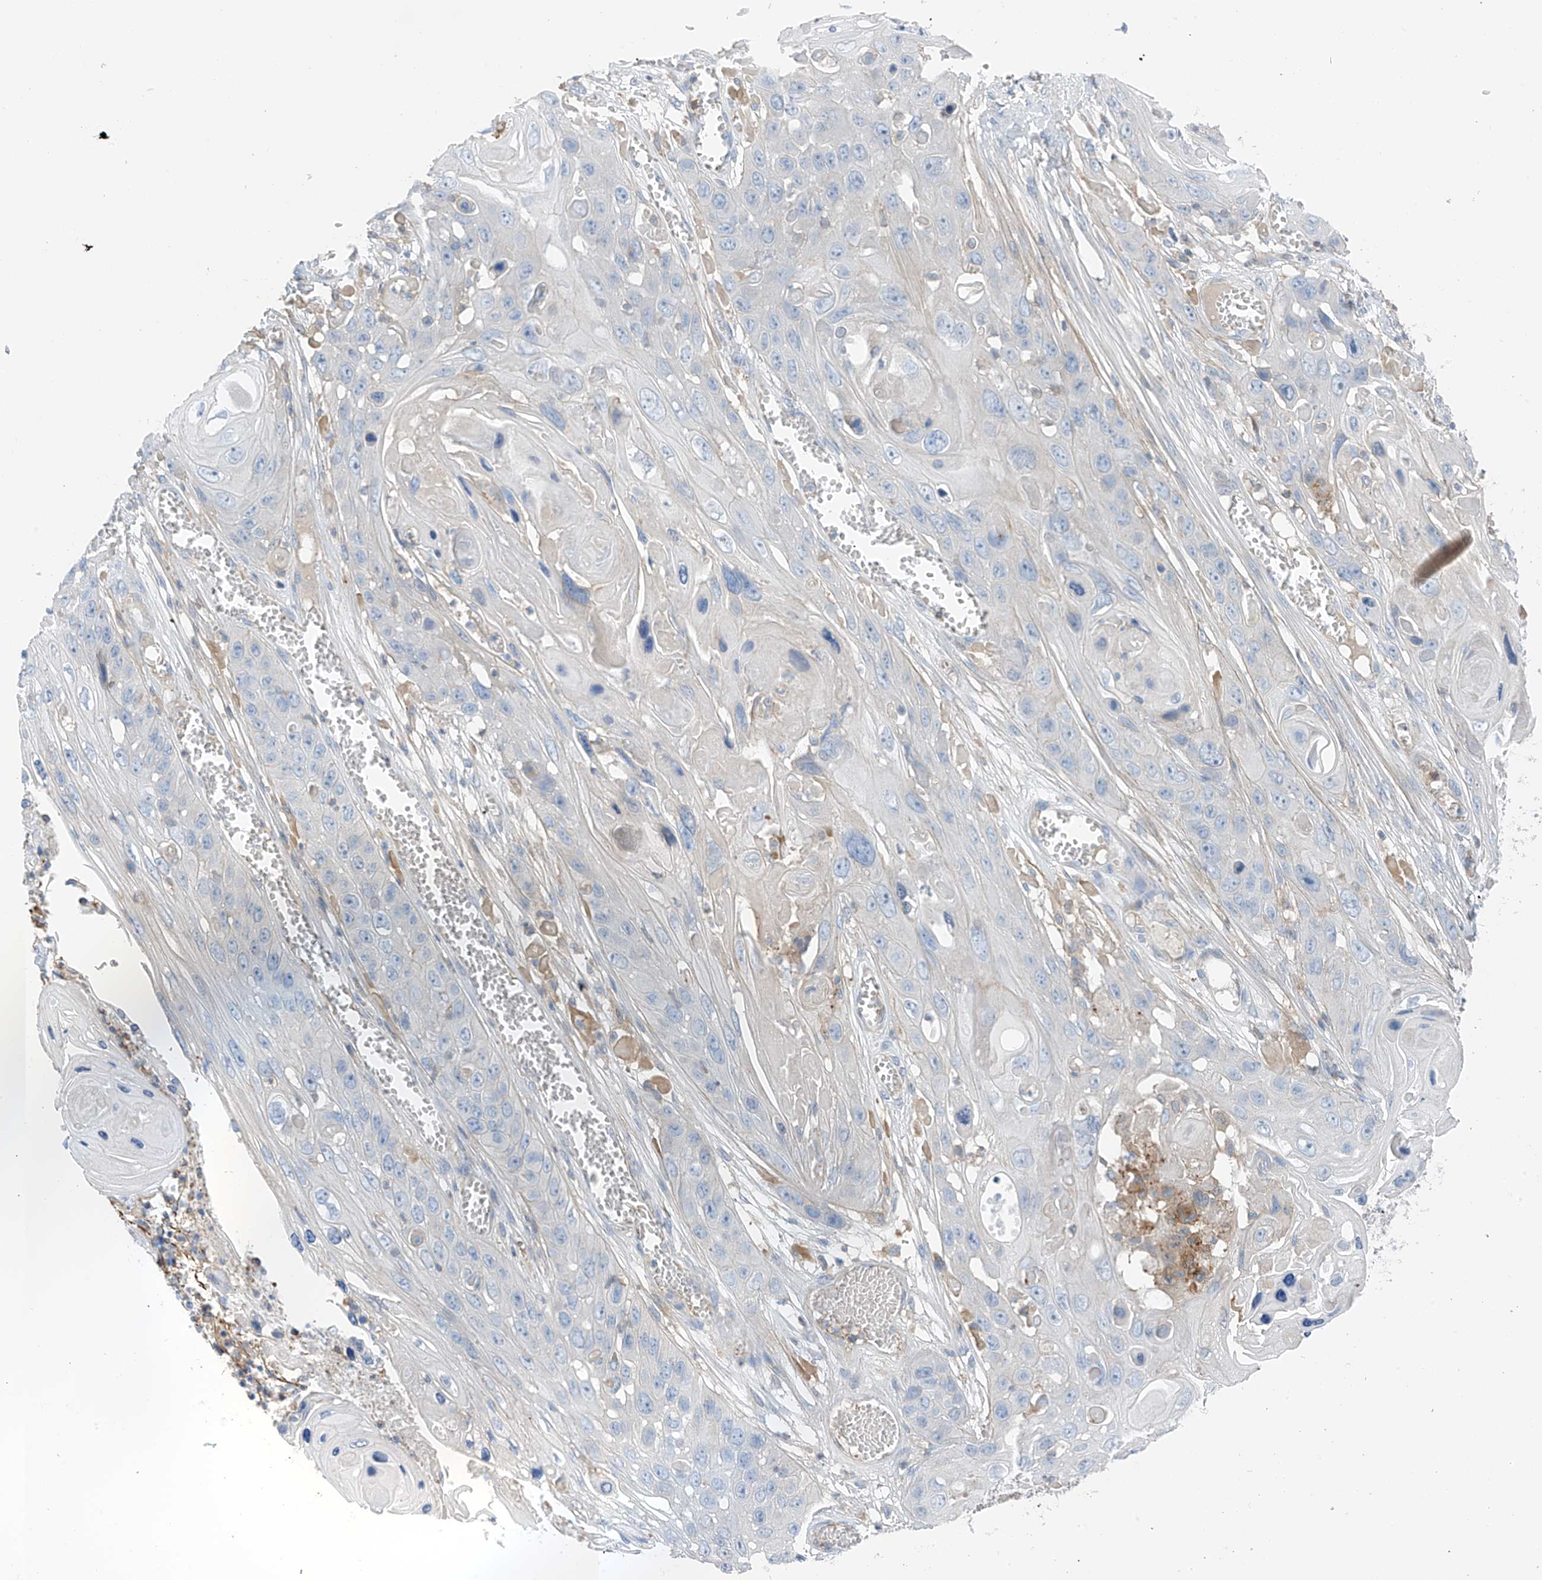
{"staining": {"intensity": "negative", "quantity": "none", "location": "none"}, "tissue": "skin cancer", "cell_type": "Tumor cells", "image_type": "cancer", "snomed": [{"axis": "morphology", "description": "Squamous cell carcinoma, NOS"}, {"axis": "topography", "description": "Skin"}], "caption": "The micrograph shows no significant expression in tumor cells of skin cancer (squamous cell carcinoma). Brightfield microscopy of IHC stained with DAB (brown) and hematoxylin (blue), captured at high magnification.", "gene": "NALCN", "patient": {"sex": "male", "age": 55}}